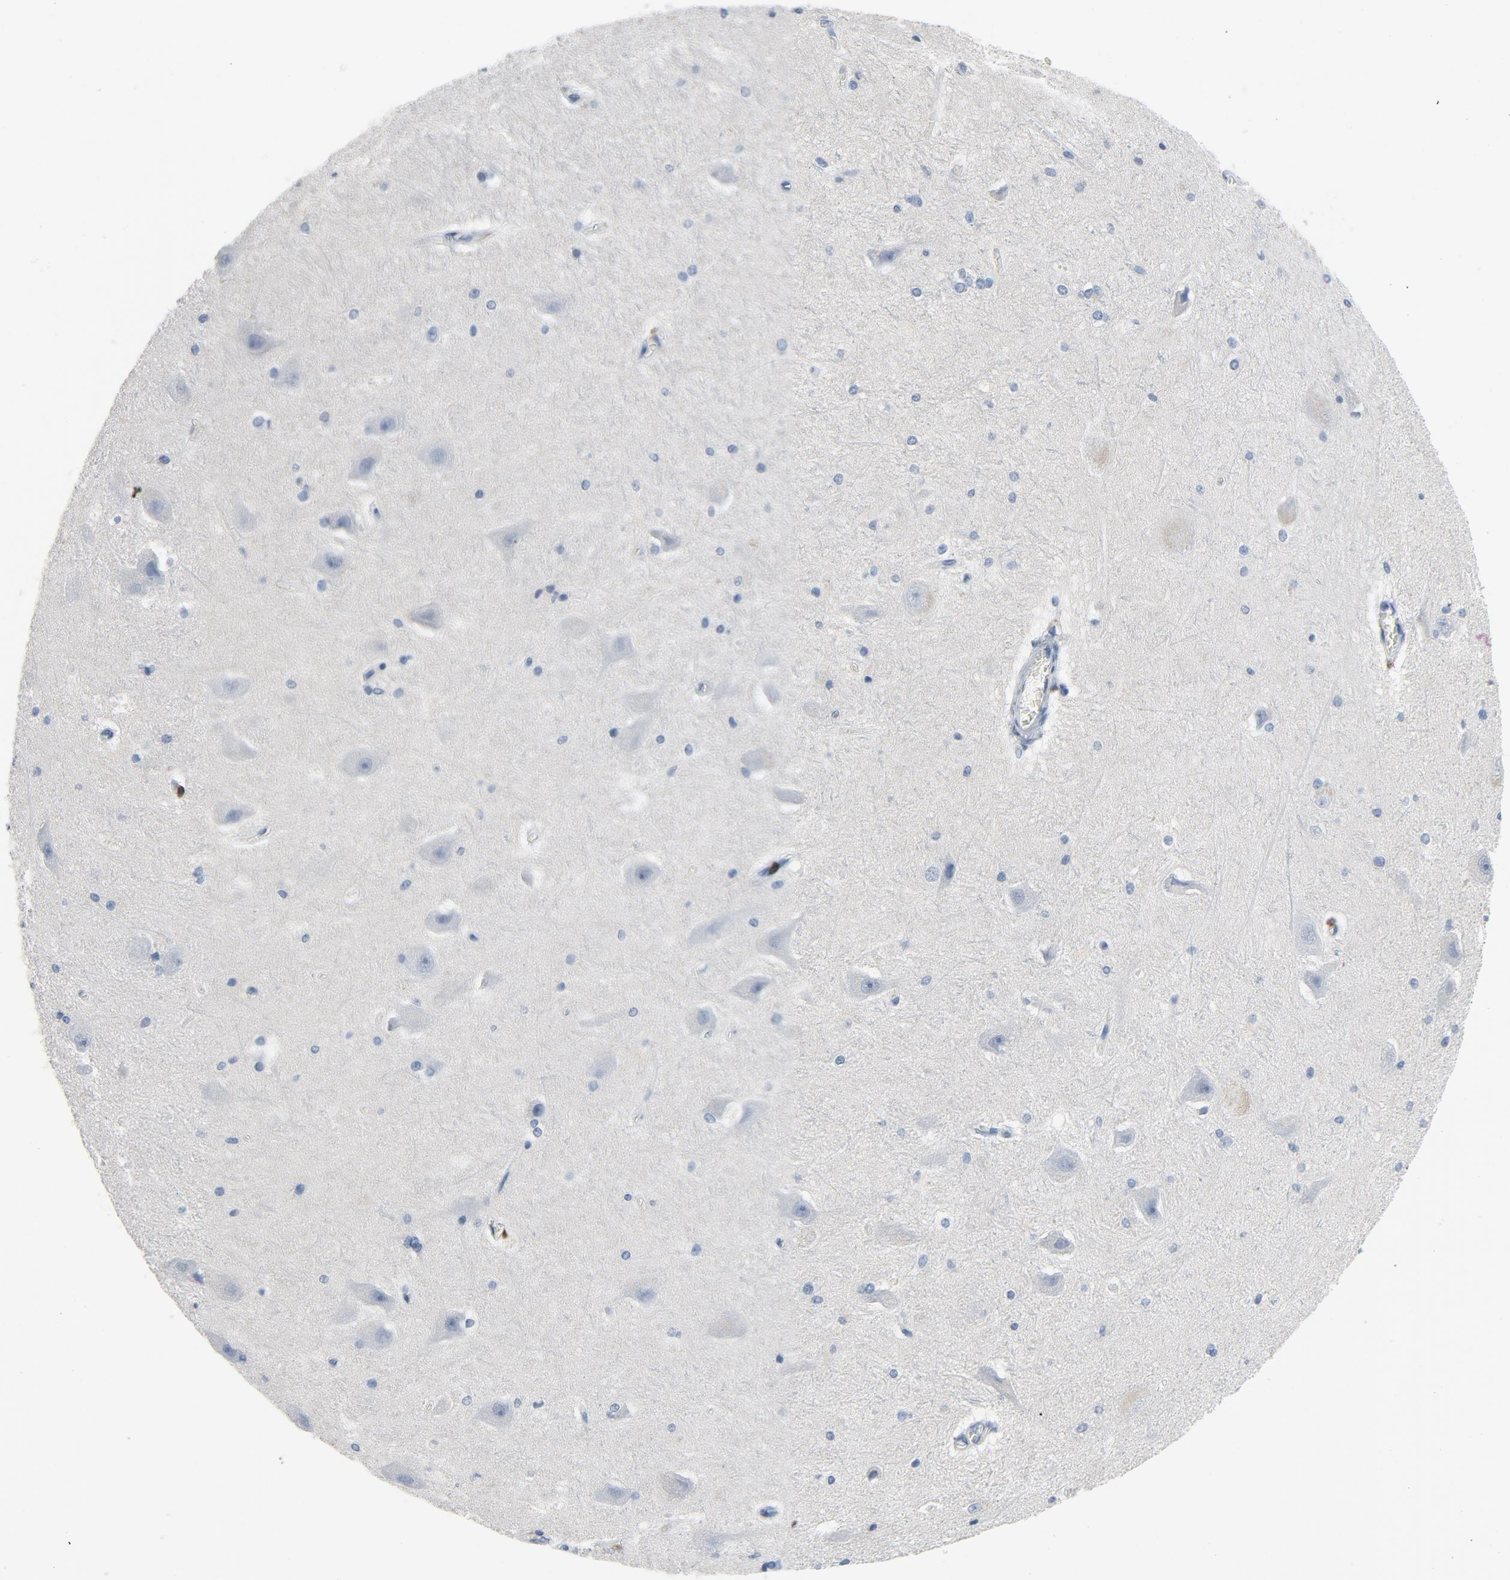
{"staining": {"intensity": "negative", "quantity": "none", "location": "none"}, "tissue": "hippocampus", "cell_type": "Glial cells", "image_type": "normal", "snomed": [{"axis": "morphology", "description": "Normal tissue, NOS"}, {"axis": "topography", "description": "Hippocampus"}], "caption": "Histopathology image shows no protein staining in glial cells of normal hippocampus. The staining was performed using DAB (3,3'-diaminobenzidine) to visualize the protein expression in brown, while the nuclei were stained in blue with hematoxylin (Magnification: 20x).", "gene": "LCK", "patient": {"sex": "female", "age": 19}}